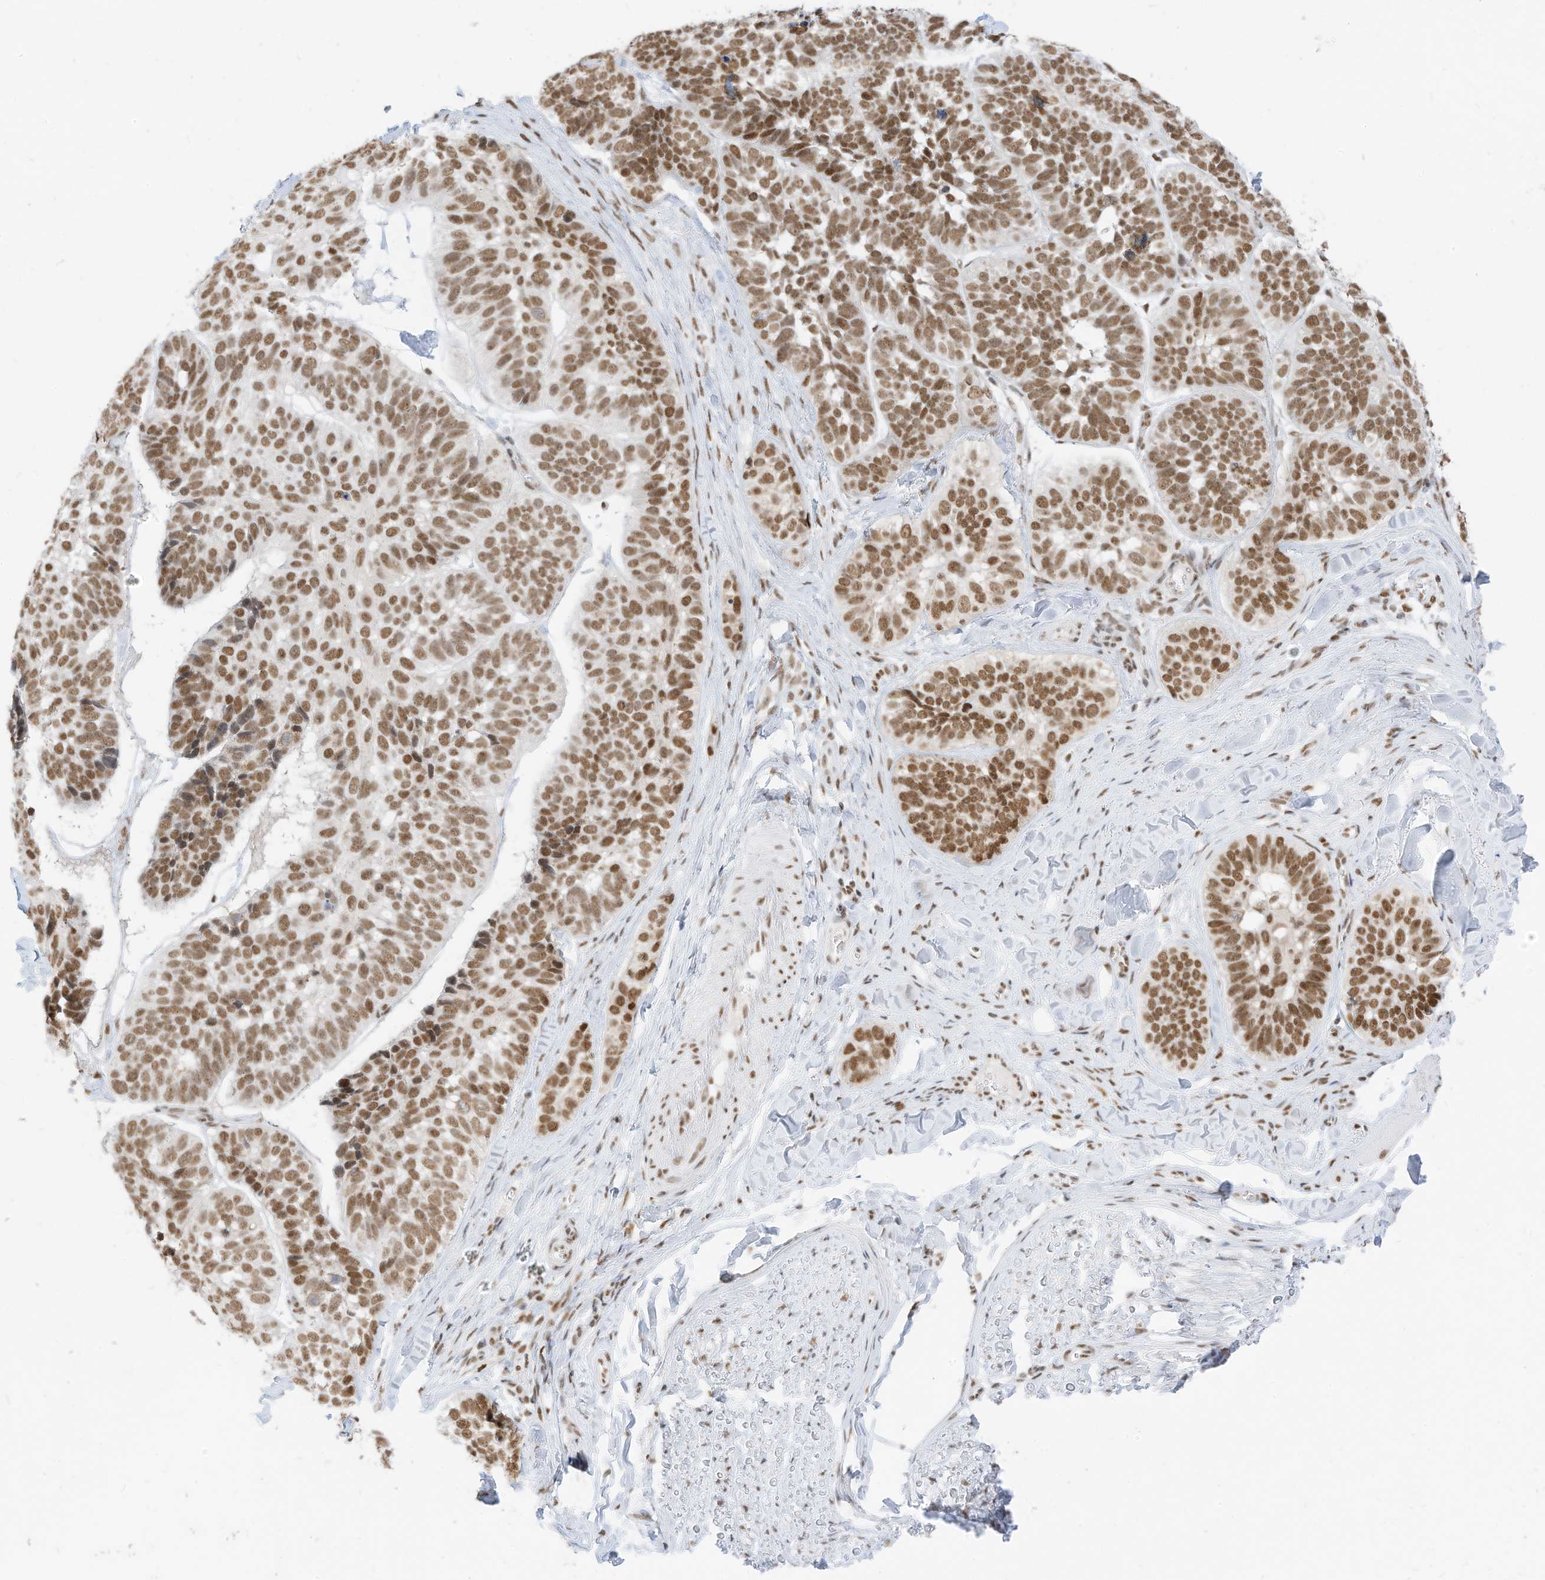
{"staining": {"intensity": "moderate", "quantity": ">75%", "location": "nuclear"}, "tissue": "skin cancer", "cell_type": "Tumor cells", "image_type": "cancer", "snomed": [{"axis": "morphology", "description": "Basal cell carcinoma"}, {"axis": "topography", "description": "Skin"}], "caption": "A high-resolution image shows immunohistochemistry (IHC) staining of basal cell carcinoma (skin), which displays moderate nuclear positivity in about >75% of tumor cells.", "gene": "SMARCA2", "patient": {"sex": "male", "age": 62}}